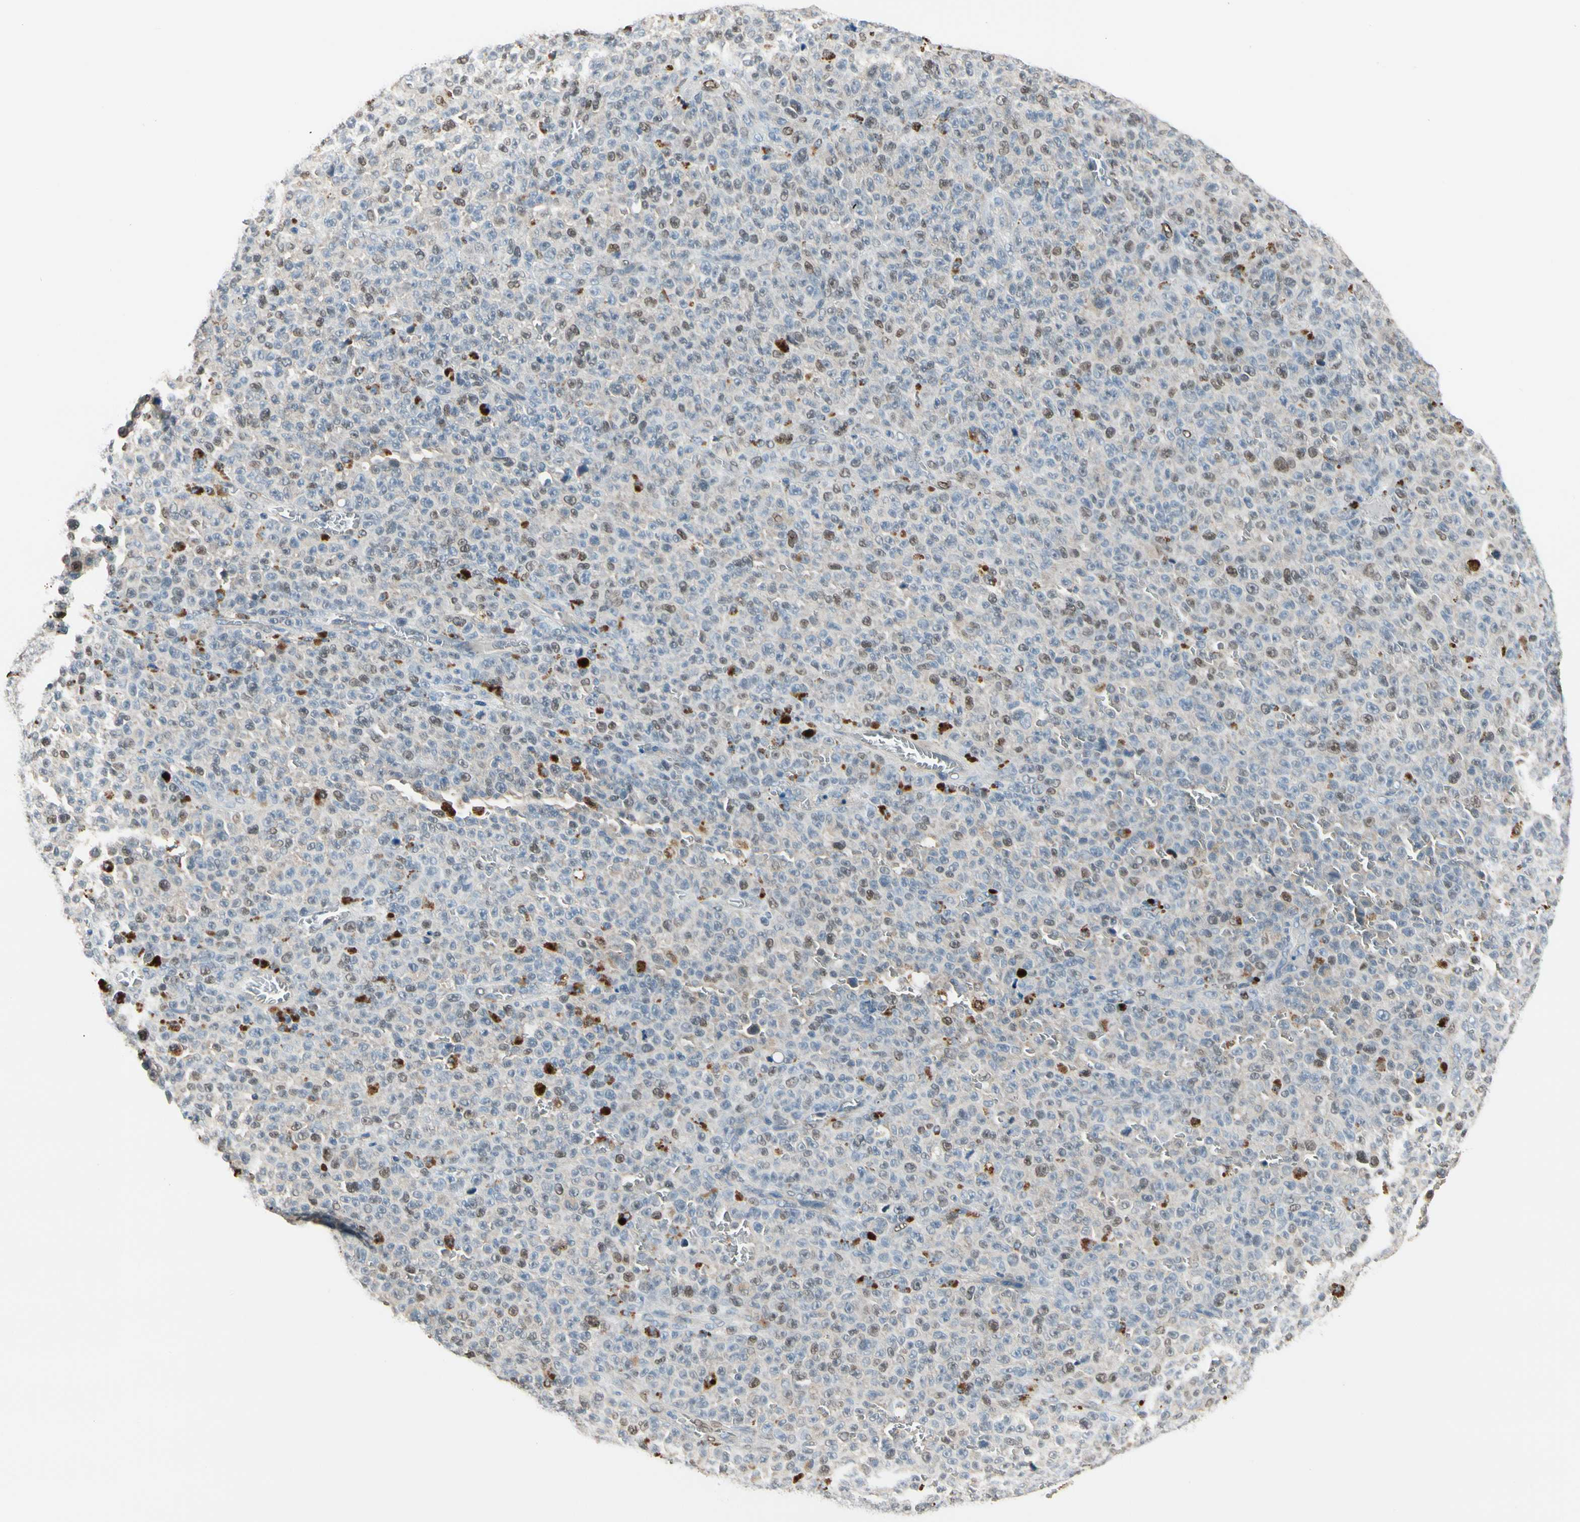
{"staining": {"intensity": "moderate", "quantity": "<25%", "location": "nuclear"}, "tissue": "melanoma", "cell_type": "Tumor cells", "image_type": "cancer", "snomed": [{"axis": "morphology", "description": "Malignant melanoma, NOS"}, {"axis": "topography", "description": "Skin"}], "caption": "Brown immunohistochemical staining in malignant melanoma displays moderate nuclear expression in about <25% of tumor cells. (IHC, brightfield microscopy, high magnification).", "gene": "ZKSCAN4", "patient": {"sex": "female", "age": 82}}